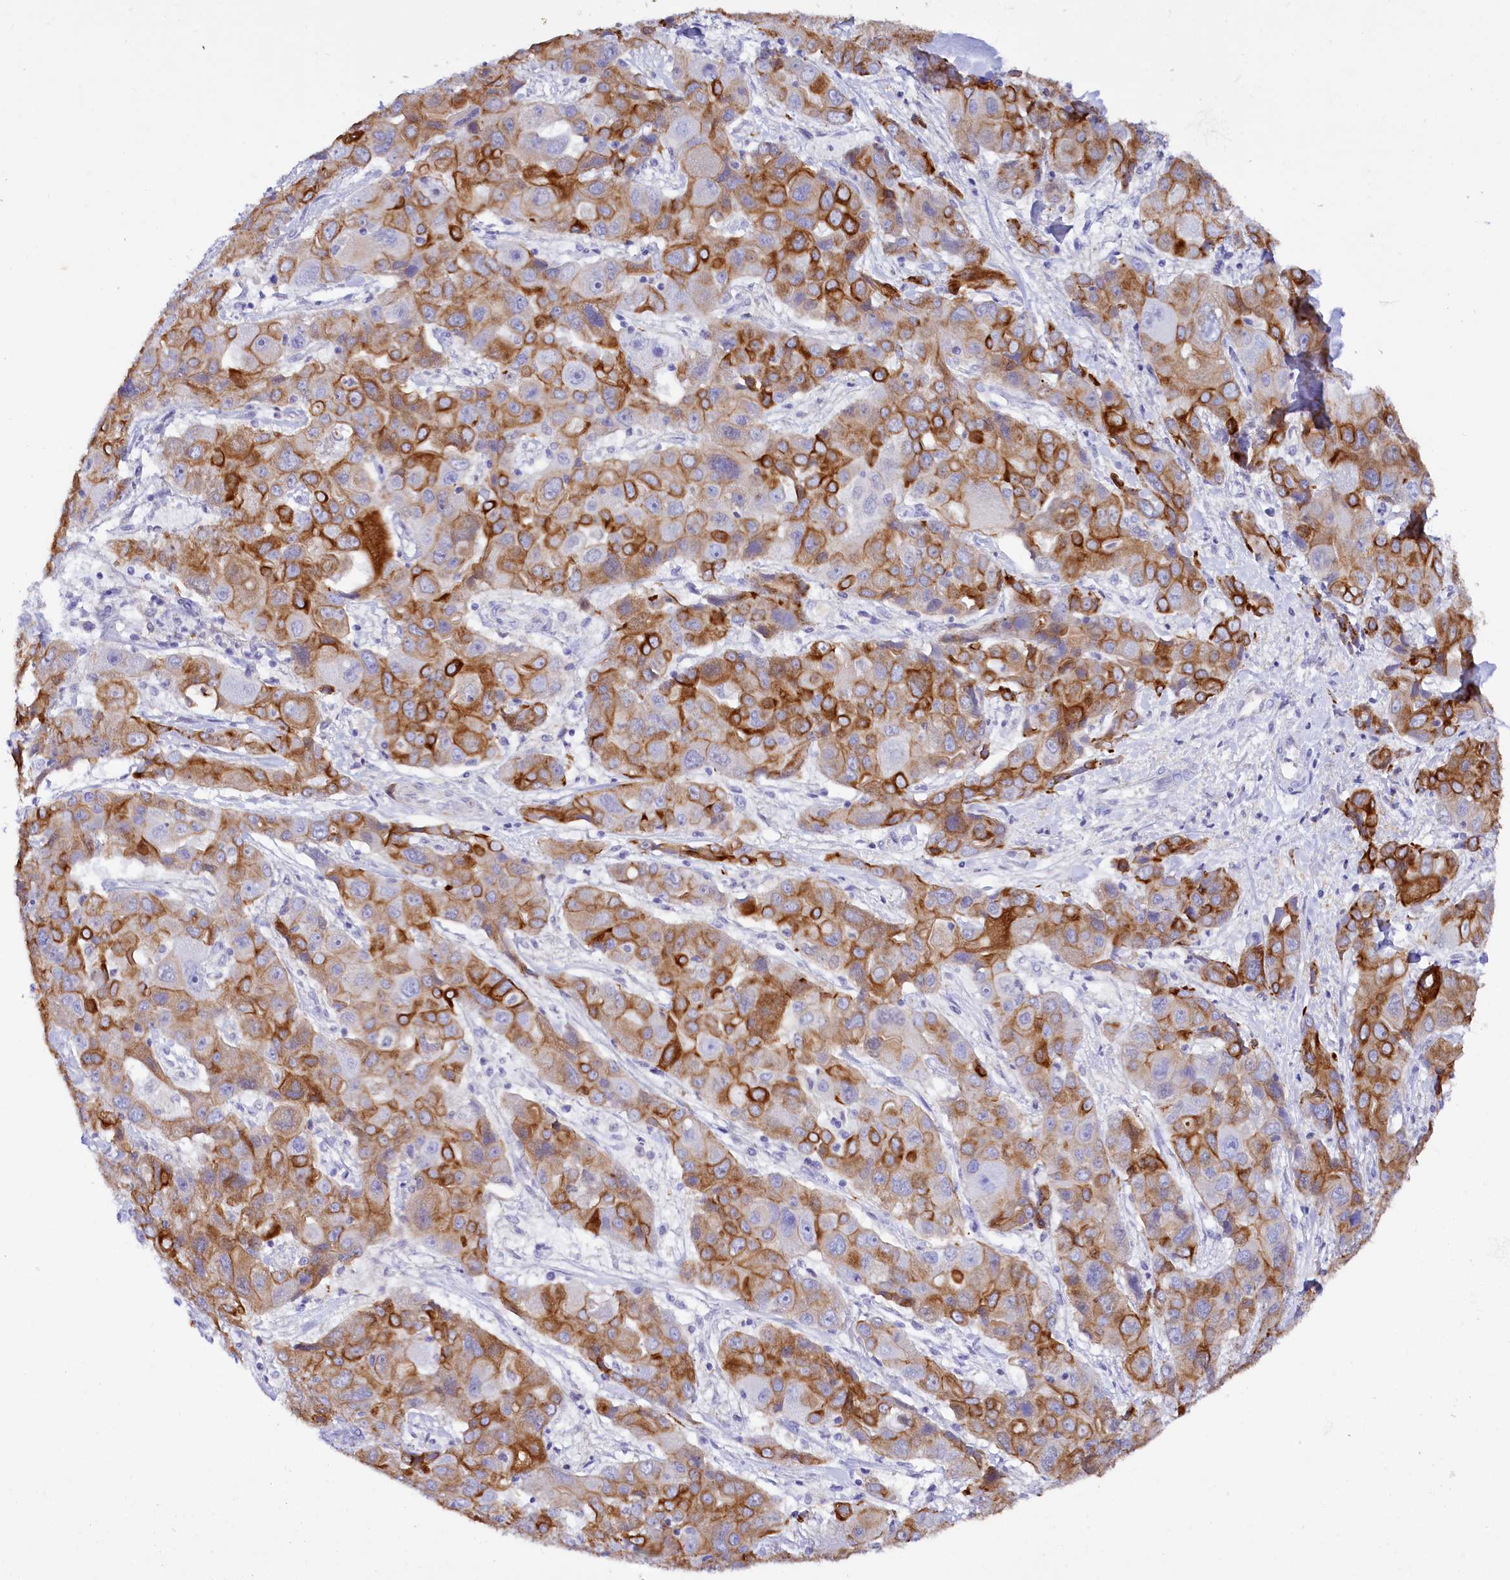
{"staining": {"intensity": "moderate", "quantity": ">75%", "location": "cytoplasmic/membranous"}, "tissue": "liver cancer", "cell_type": "Tumor cells", "image_type": "cancer", "snomed": [{"axis": "morphology", "description": "Cholangiocarcinoma"}, {"axis": "topography", "description": "Liver"}], "caption": "Liver cholangiocarcinoma stained with DAB (3,3'-diaminobenzidine) IHC displays medium levels of moderate cytoplasmic/membranous staining in about >75% of tumor cells.", "gene": "FAAP20", "patient": {"sex": "male", "age": 67}}